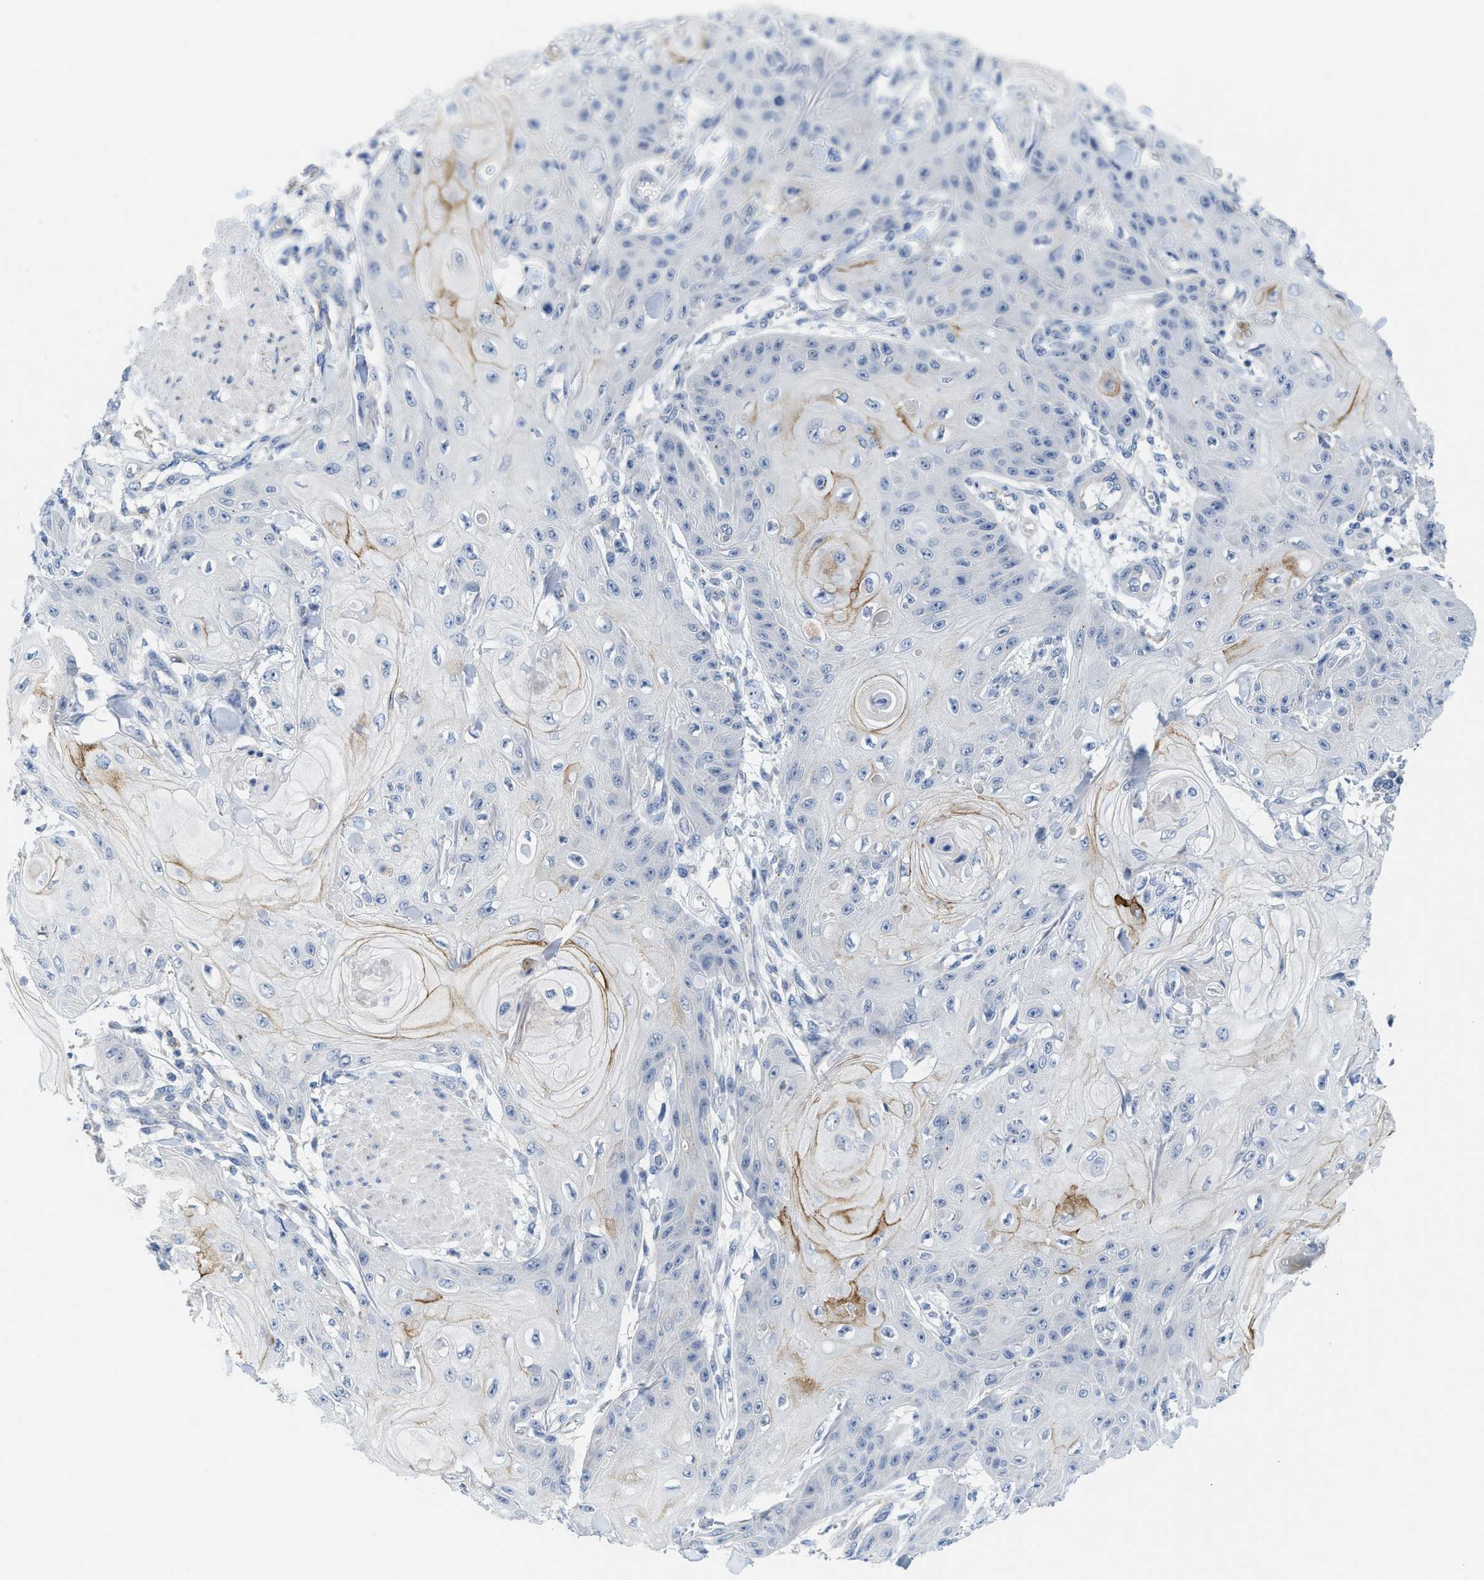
{"staining": {"intensity": "negative", "quantity": "none", "location": "none"}, "tissue": "skin cancer", "cell_type": "Tumor cells", "image_type": "cancer", "snomed": [{"axis": "morphology", "description": "Squamous cell carcinoma, NOS"}, {"axis": "topography", "description": "Skin"}], "caption": "Immunohistochemistry of skin squamous cell carcinoma shows no expression in tumor cells. (DAB (3,3'-diaminobenzidine) IHC, high magnification).", "gene": "GATD3", "patient": {"sex": "male", "age": 74}}